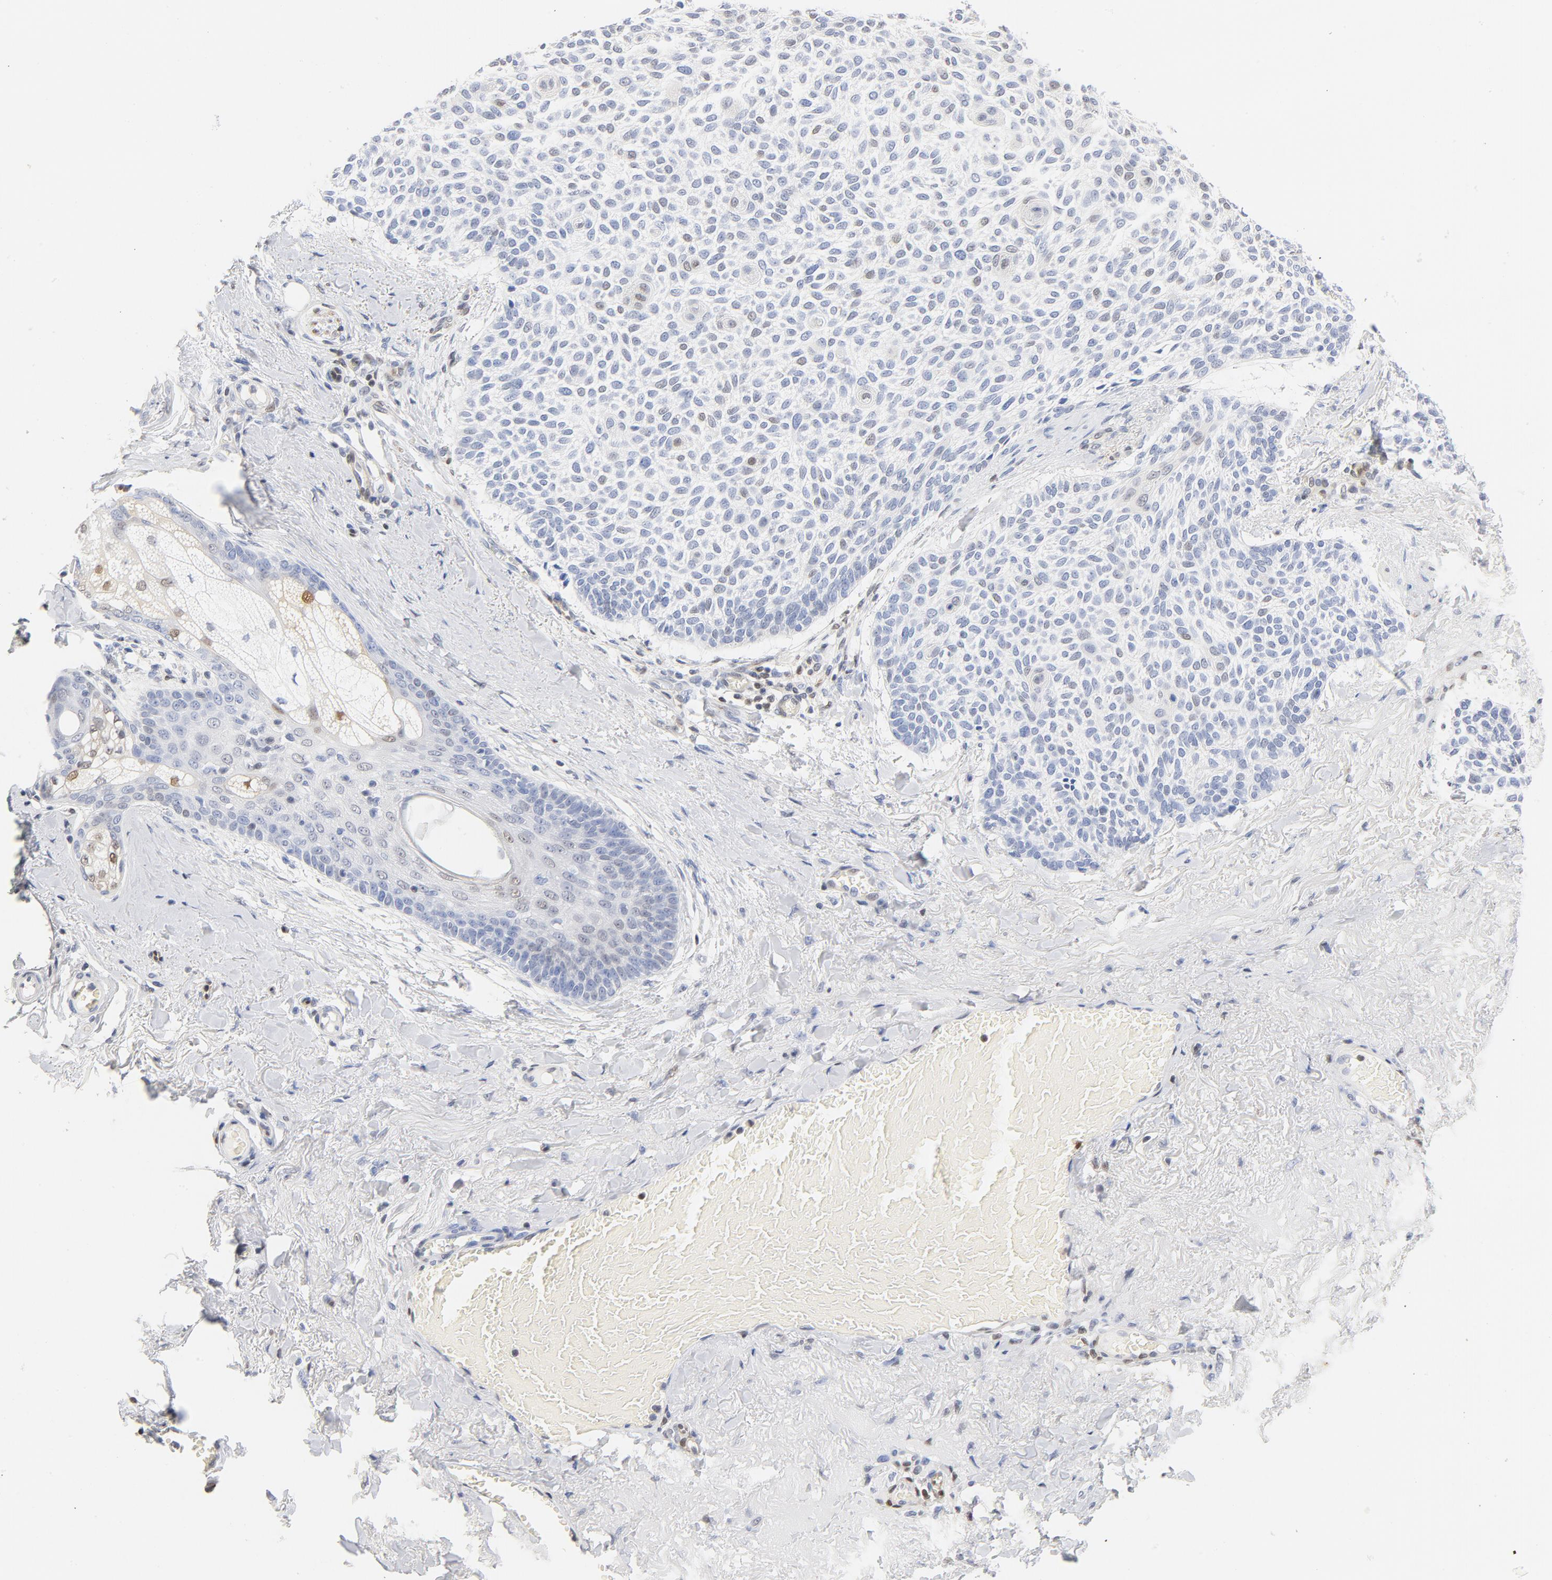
{"staining": {"intensity": "moderate", "quantity": "25%-75%", "location": "nuclear"}, "tissue": "skin cancer", "cell_type": "Tumor cells", "image_type": "cancer", "snomed": [{"axis": "morphology", "description": "Normal tissue, NOS"}, {"axis": "morphology", "description": "Basal cell carcinoma"}, {"axis": "topography", "description": "Skin"}], "caption": "Protein expression analysis of human skin cancer (basal cell carcinoma) reveals moderate nuclear staining in approximately 25%-75% of tumor cells.", "gene": "CDKN1B", "patient": {"sex": "female", "age": 70}}